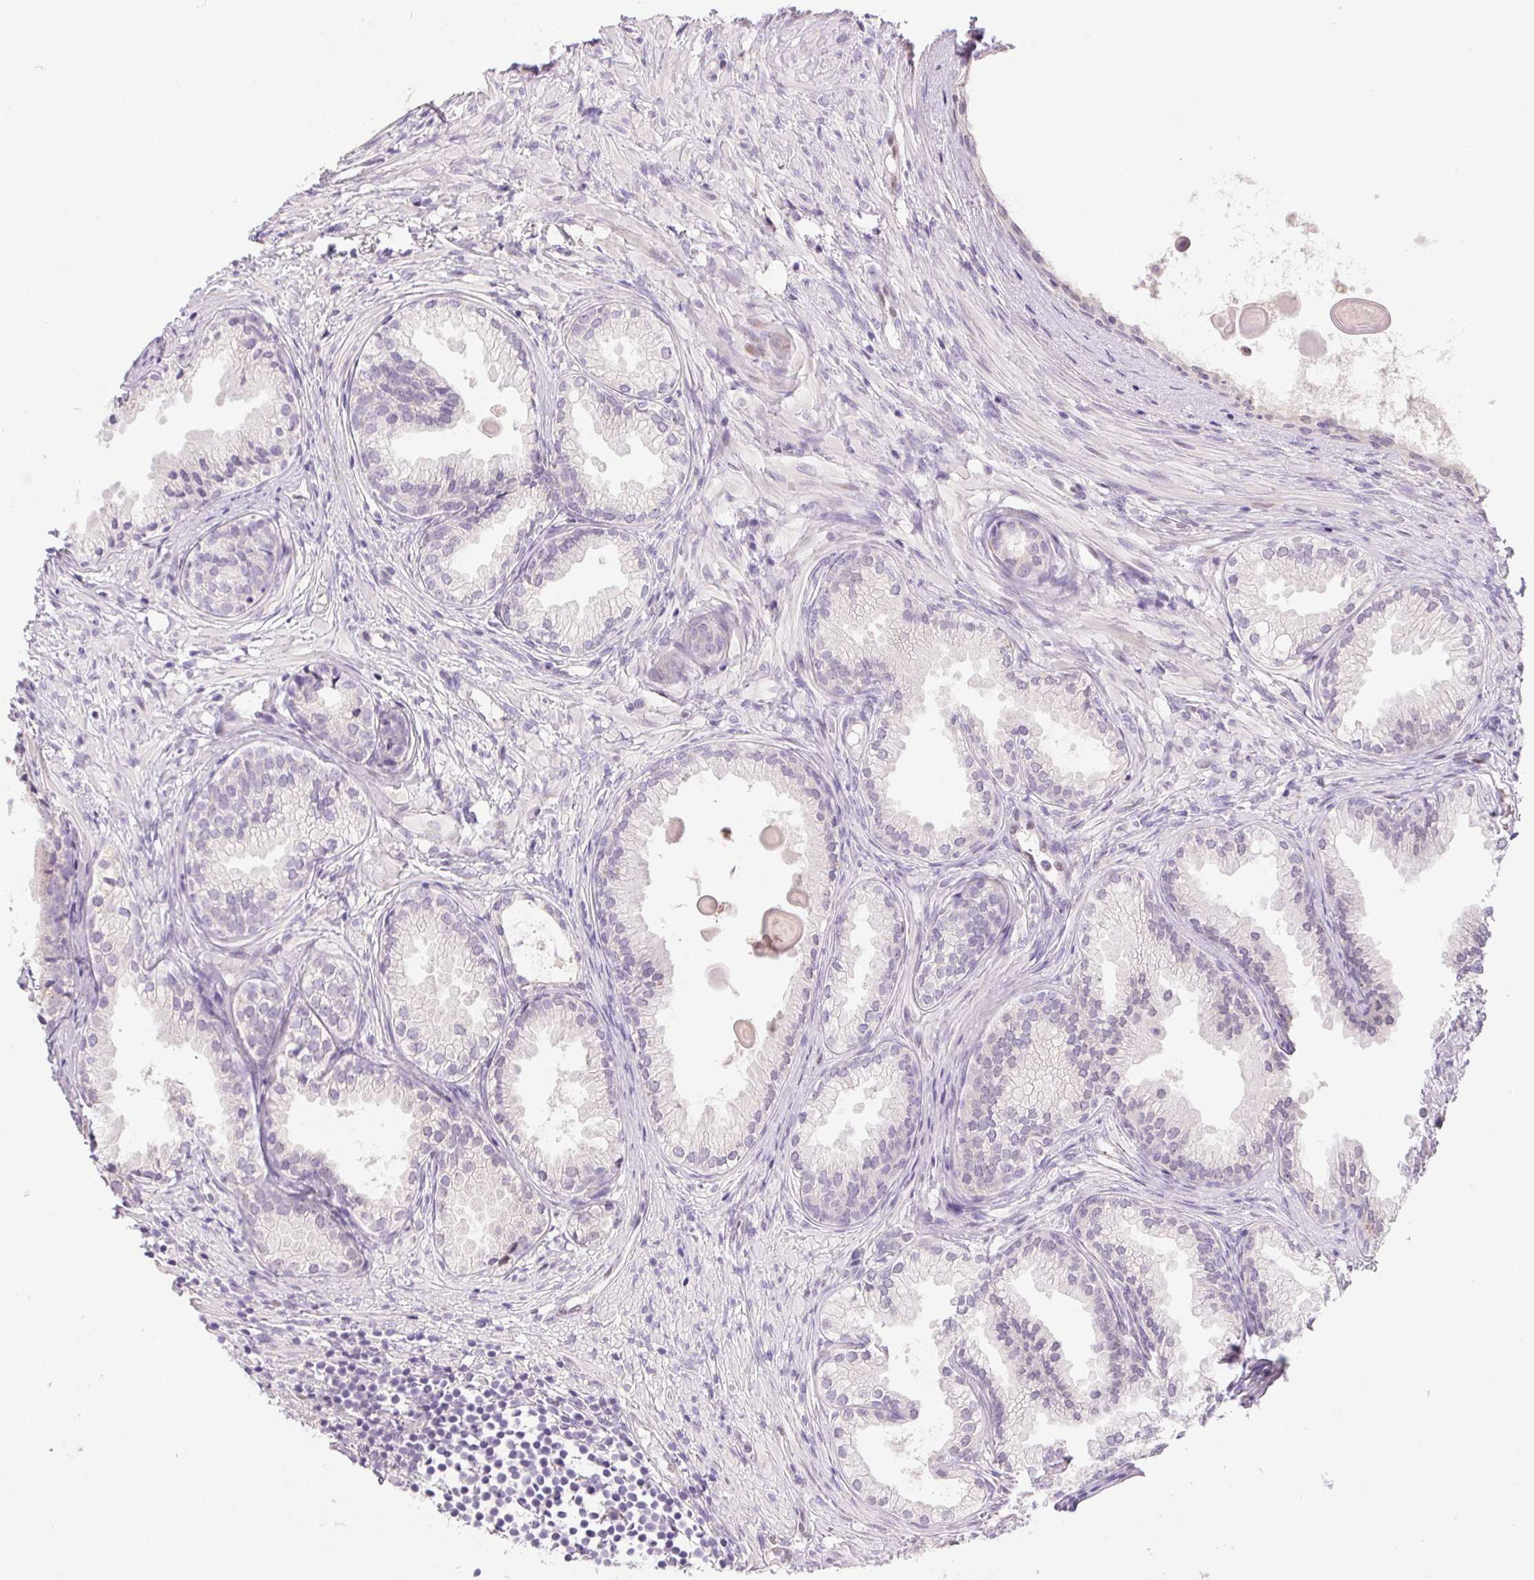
{"staining": {"intensity": "negative", "quantity": "none", "location": "none"}, "tissue": "prostate cancer", "cell_type": "Tumor cells", "image_type": "cancer", "snomed": [{"axis": "morphology", "description": "Adenocarcinoma, High grade"}, {"axis": "topography", "description": "Prostate"}], "caption": "Tumor cells are negative for brown protein staining in adenocarcinoma (high-grade) (prostate).", "gene": "SP9", "patient": {"sex": "male", "age": 83}}